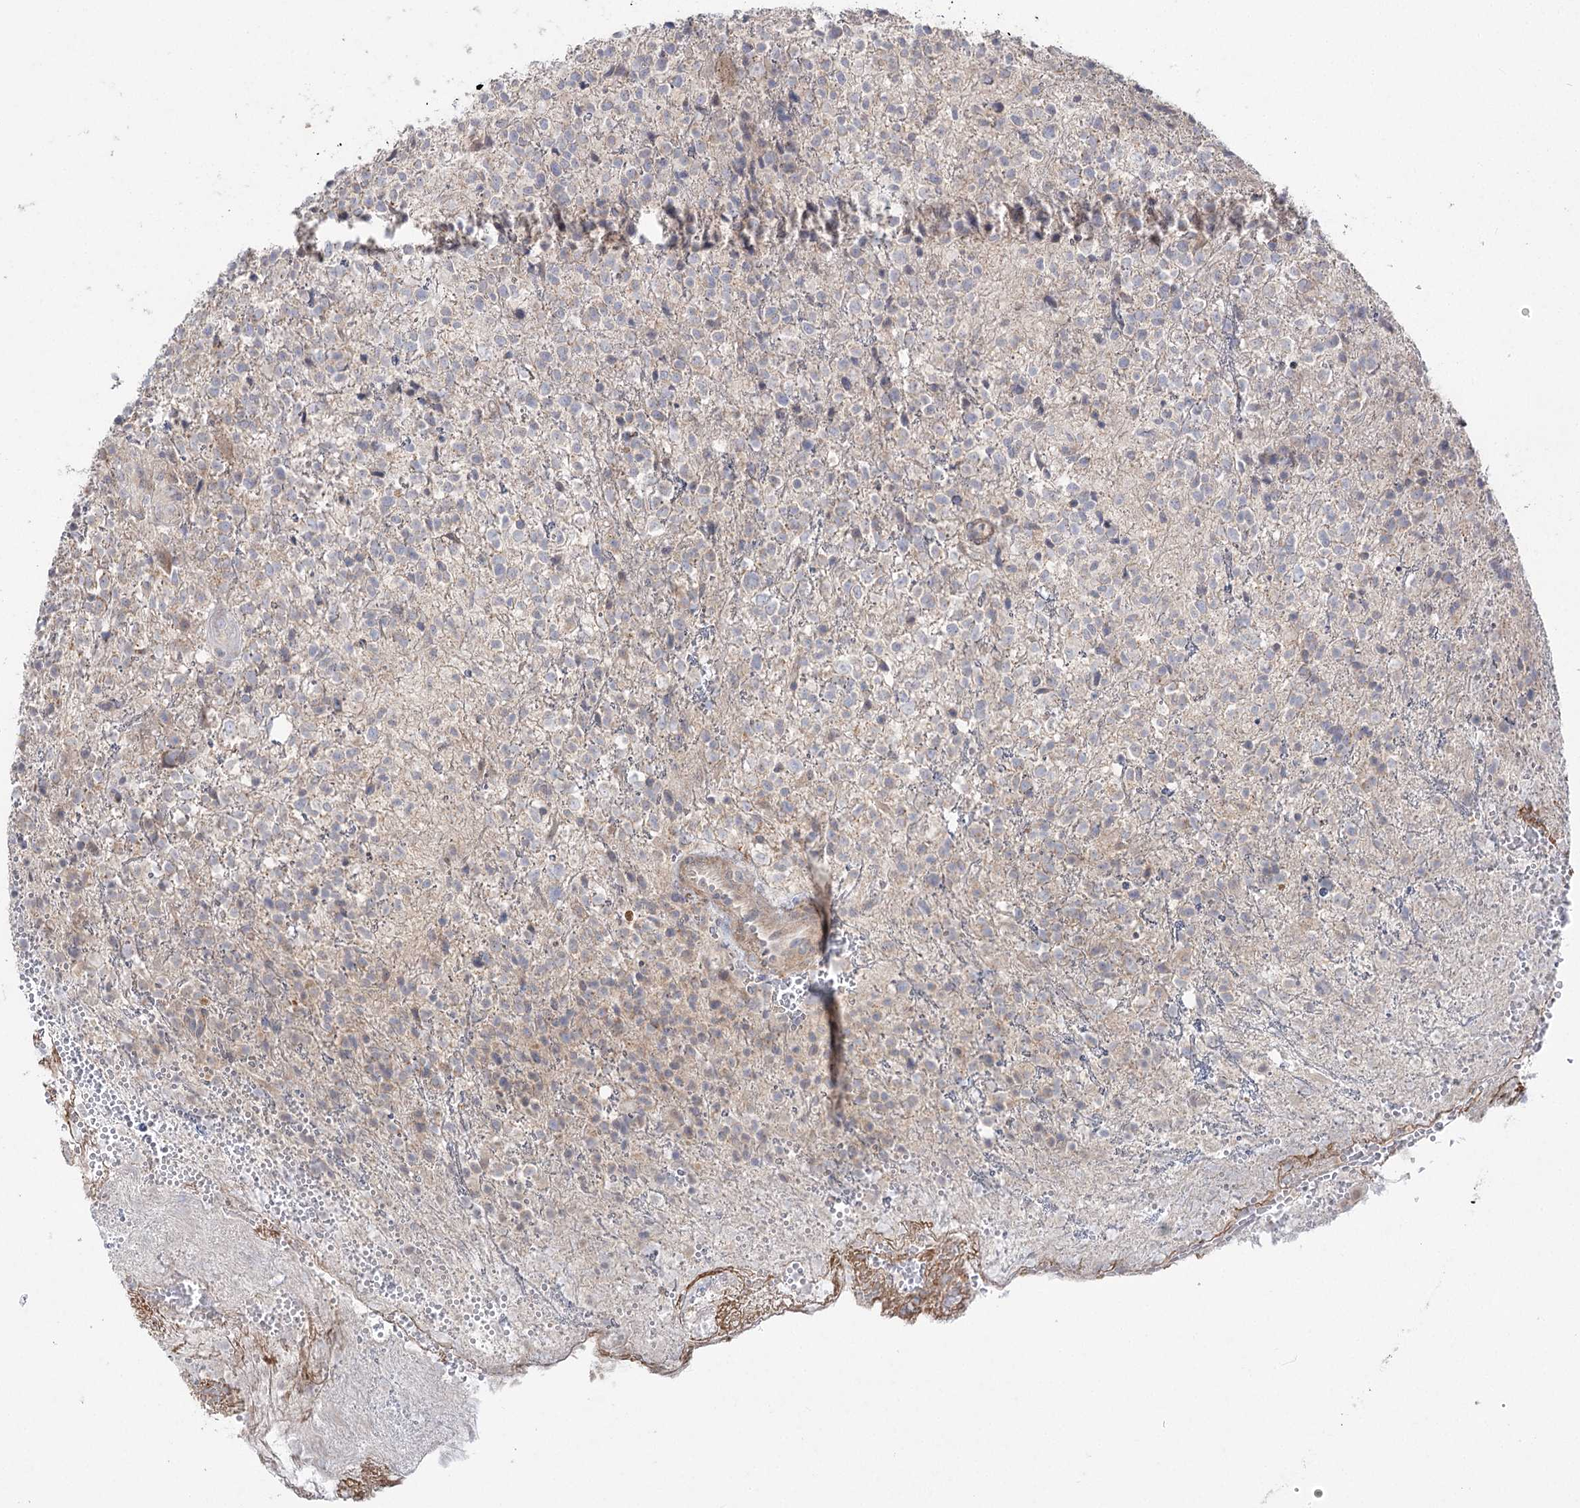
{"staining": {"intensity": "negative", "quantity": "none", "location": "none"}, "tissue": "glioma", "cell_type": "Tumor cells", "image_type": "cancer", "snomed": [{"axis": "morphology", "description": "Glioma, malignant, High grade"}, {"axis": "topography", "description": "Brain"}], "caption": "Tumor cells are negative for protein expression in human malignant high-grade glioma.", "gene": "SH3BP5L", "patient": {"sex": "male", "age": 56}}